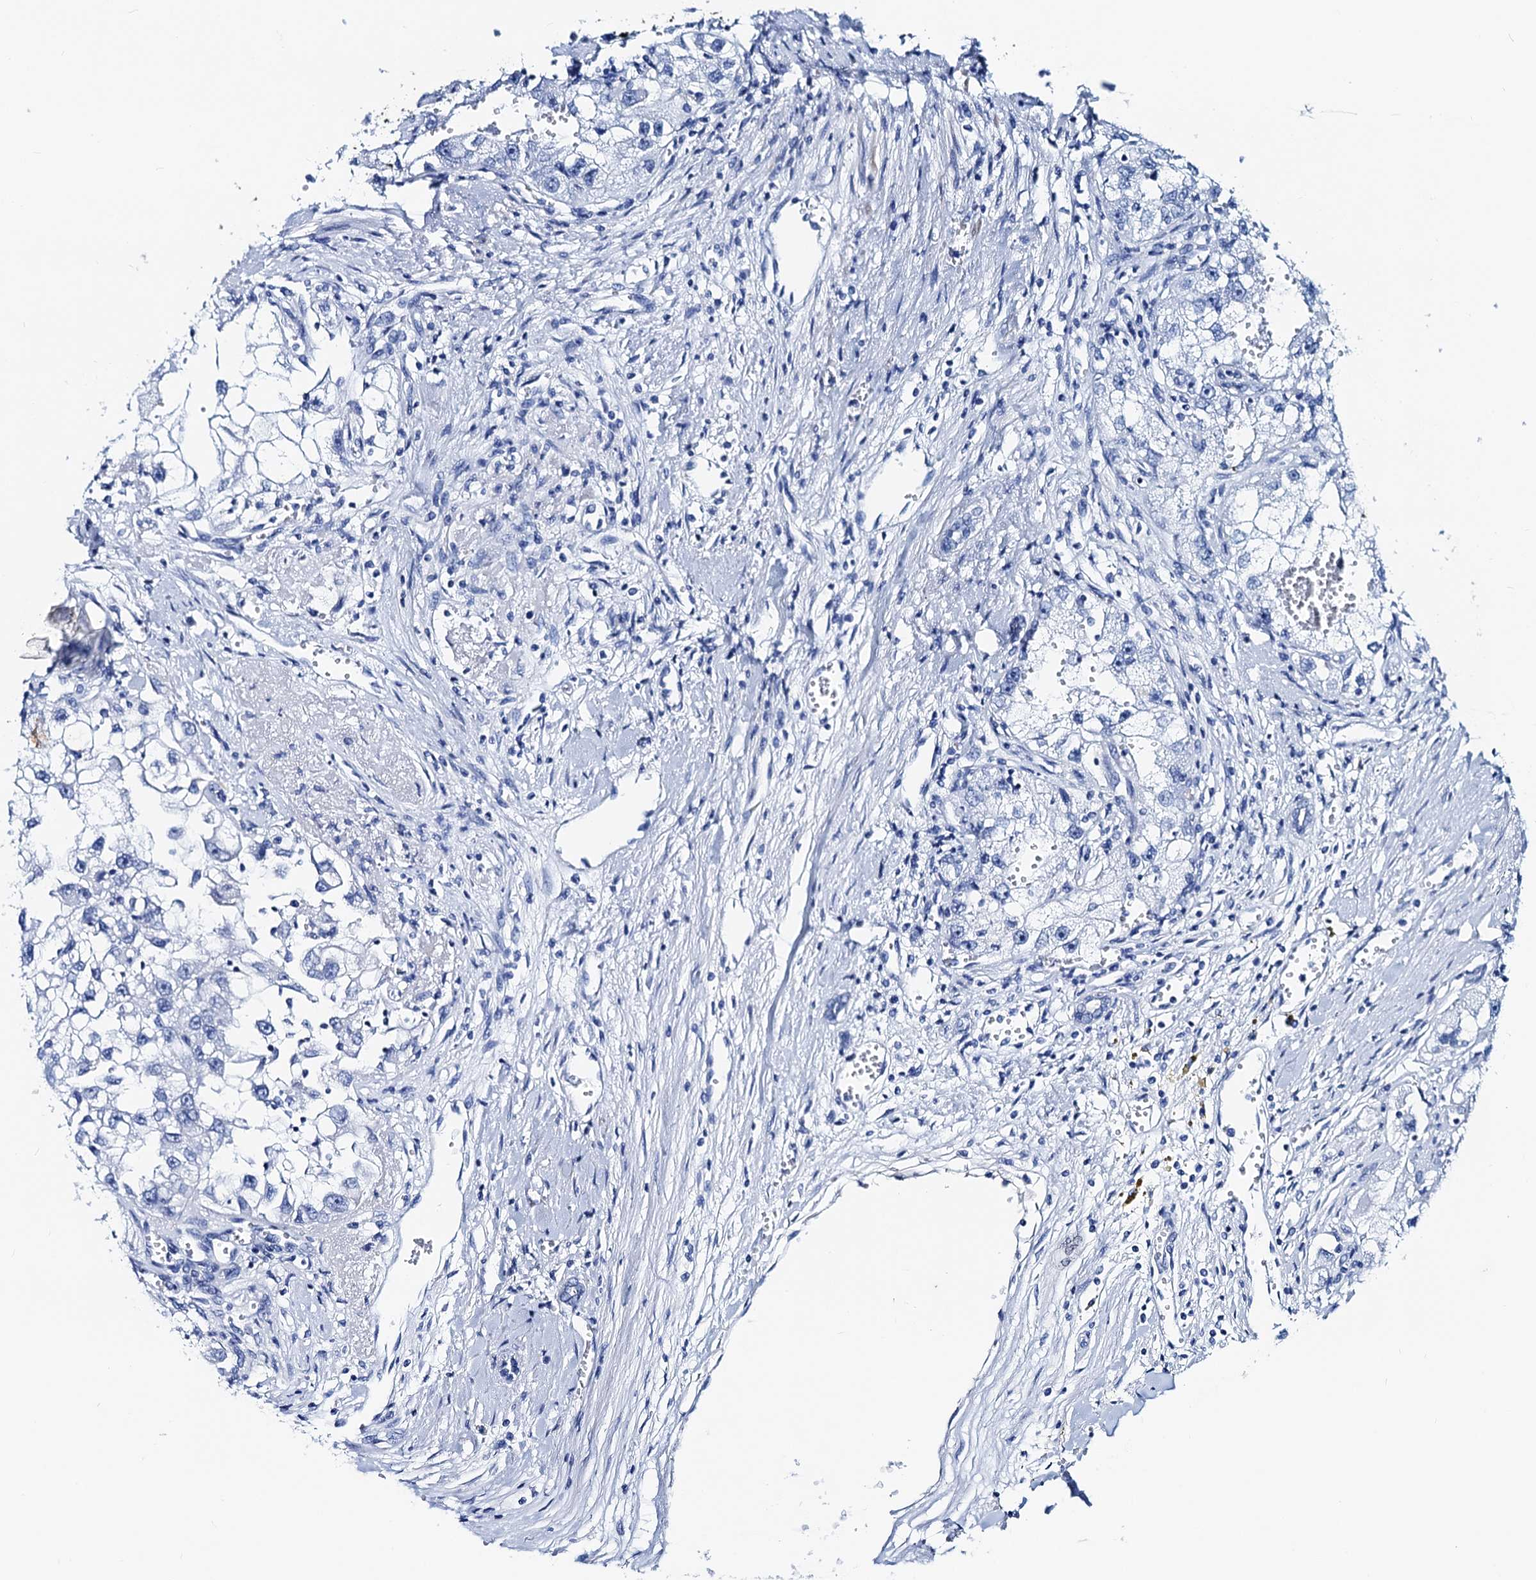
{"staining": {"intensity": "negative", "quantity": "none", "location": "none"}, "tissue": "renal cancer", "cell_type": "Tumor cells", "image_type": "cancer", "snomed": [{"axis": "morphology", "description": "Adenocarcinoma, NOS"}, {"axis": "topography", "description": "Kidney"}], "caption": "Tumor cells show no significant protein positivity in renal adenocarcinoma. (Brightfield microscopy of DAB IHC at high magnification).", "gene": "NLRP10", "patient": {"sex": "male", "age": 63}}